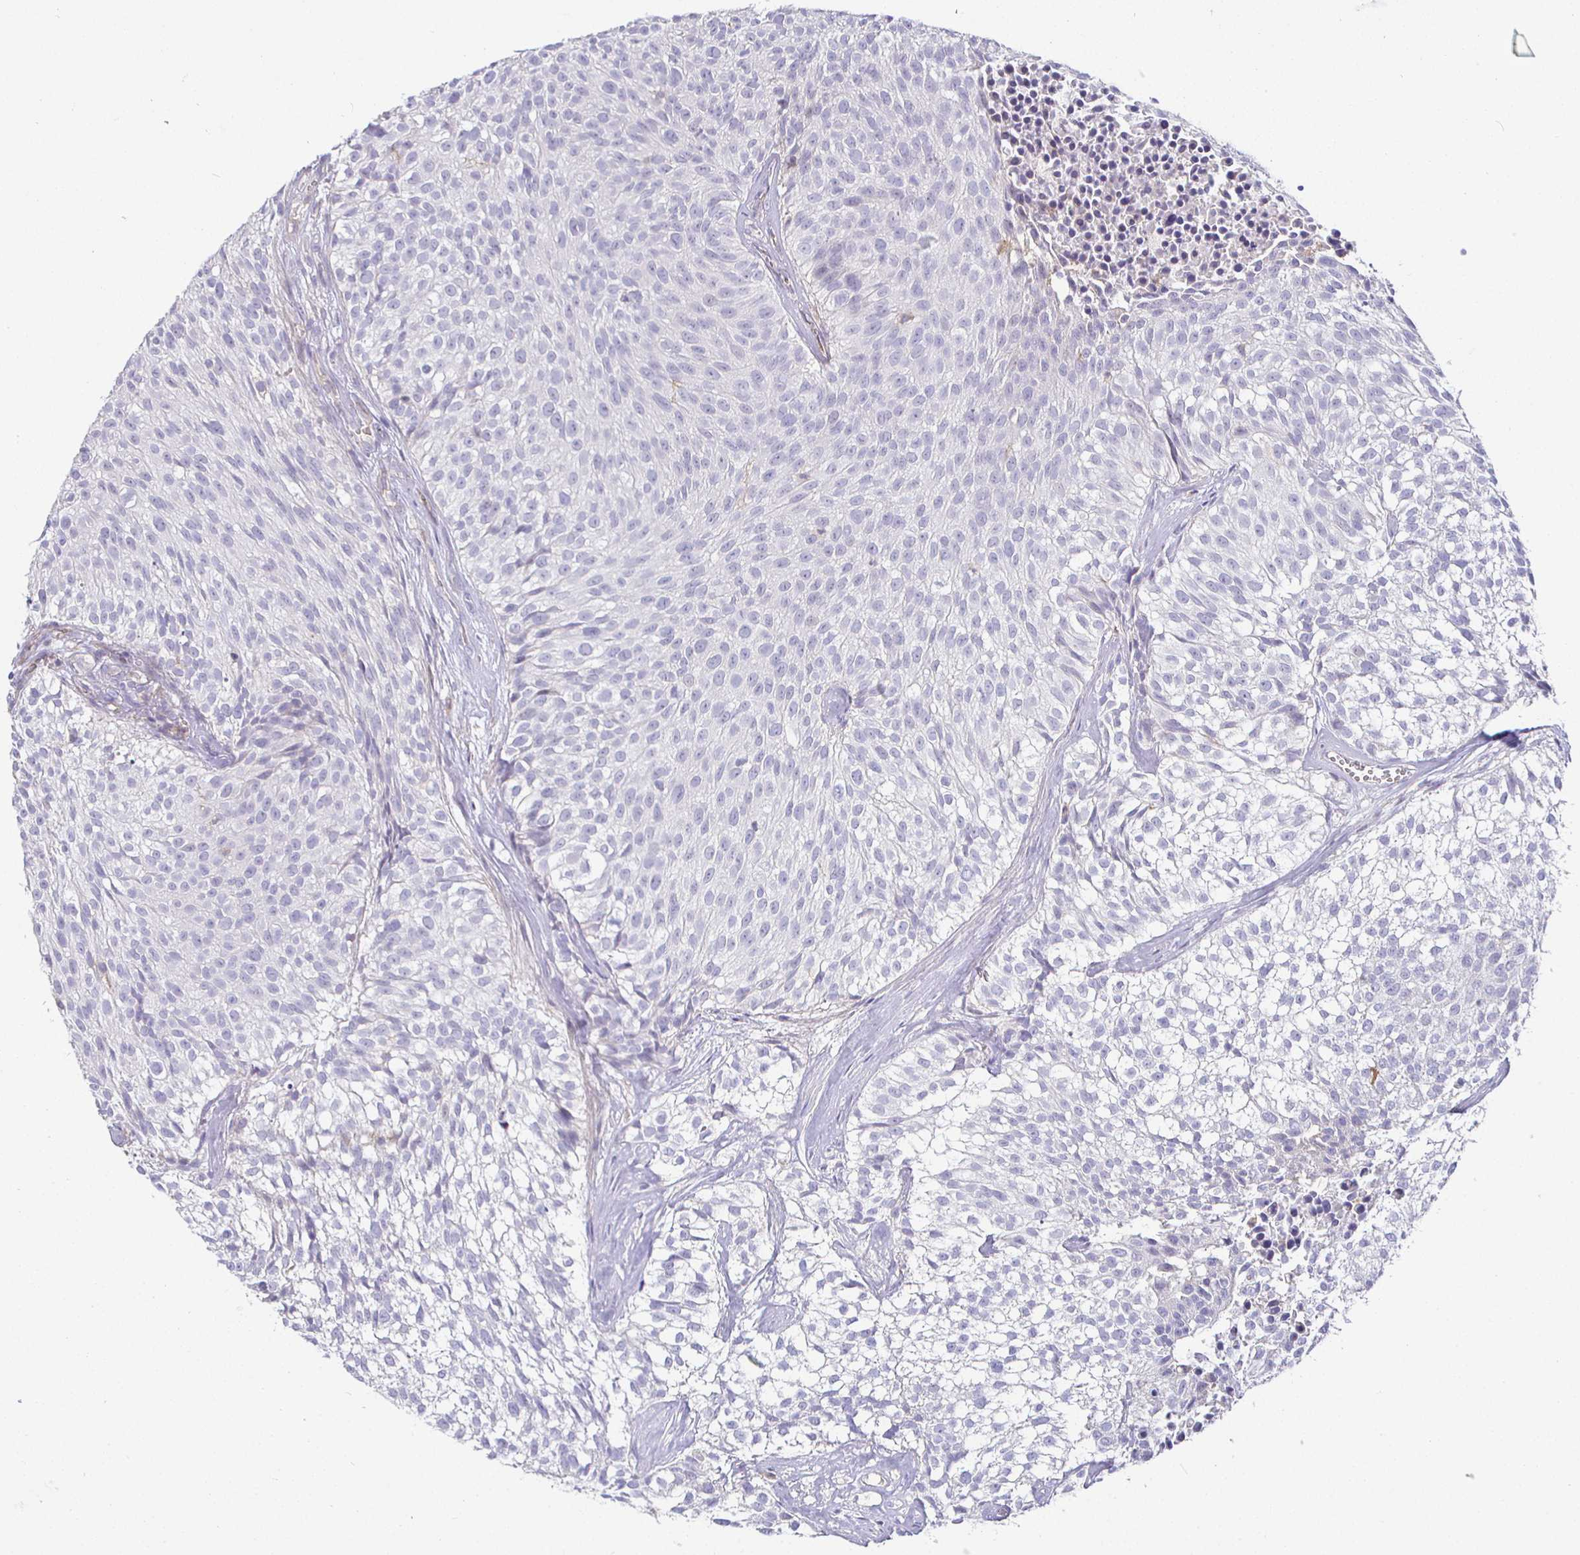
{"staining": {"intensity": "negative", "quantity": "none", "location": "none"}, "tissue": "urothelial cancer", "cell_type": "Tumor cells", "image_type": "cancer", "snomed": [{"axis": "morphology", "description": "Urothelial carcinoma, Low grade"}, {"axis": "topography", "description": "Urinary bladder"}], "caption": "Immunohistochemistry photomicrograph of low-grade urothelial carcinoma stained for a protein (brown), which reveals no expression in tumor cells.", "gene": "SIRPA", "patient": {"sex": "male", "age": 70}}